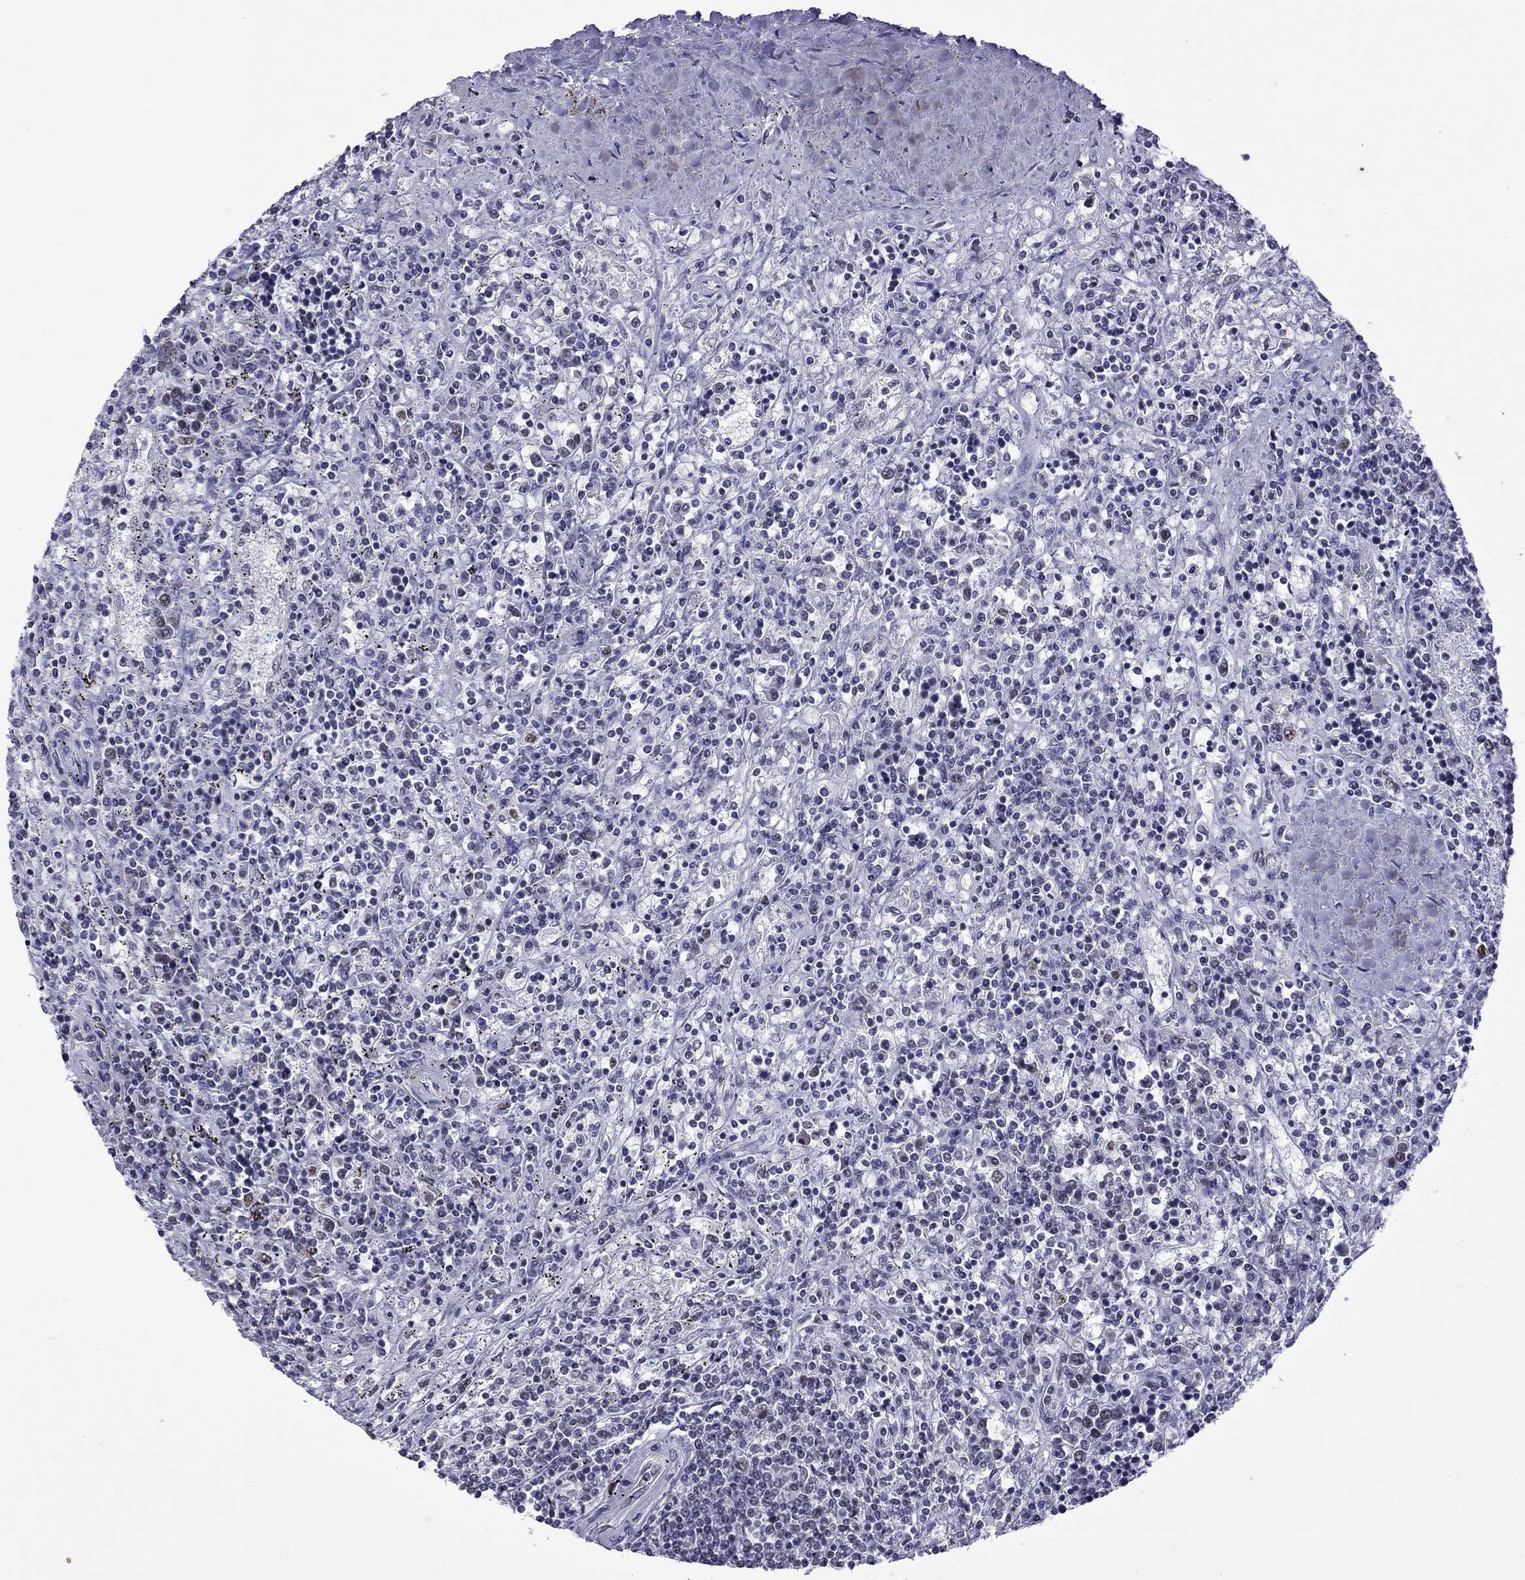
{"staining": {"intensity": "negative", "quantity": "none", "location": "none"}, "tissue": "lymphoma", "cell_type": "Tumor cells", "image_type": "cancer", "snomed": [{"axis": "morphology", "description": "Malignant lymphoma, non-Hodgkin's type, Low grade"}, {"axis": "topography", "description": "Spleen"}], "caption": "Immunohistochemical staining of human low-grade malignant lymphoma, non-Hodgkin's type reveals no significant positivity in tumor cells.", "gene": "PPP1R3A", "patient": {"sex": "male", "age": 62}}